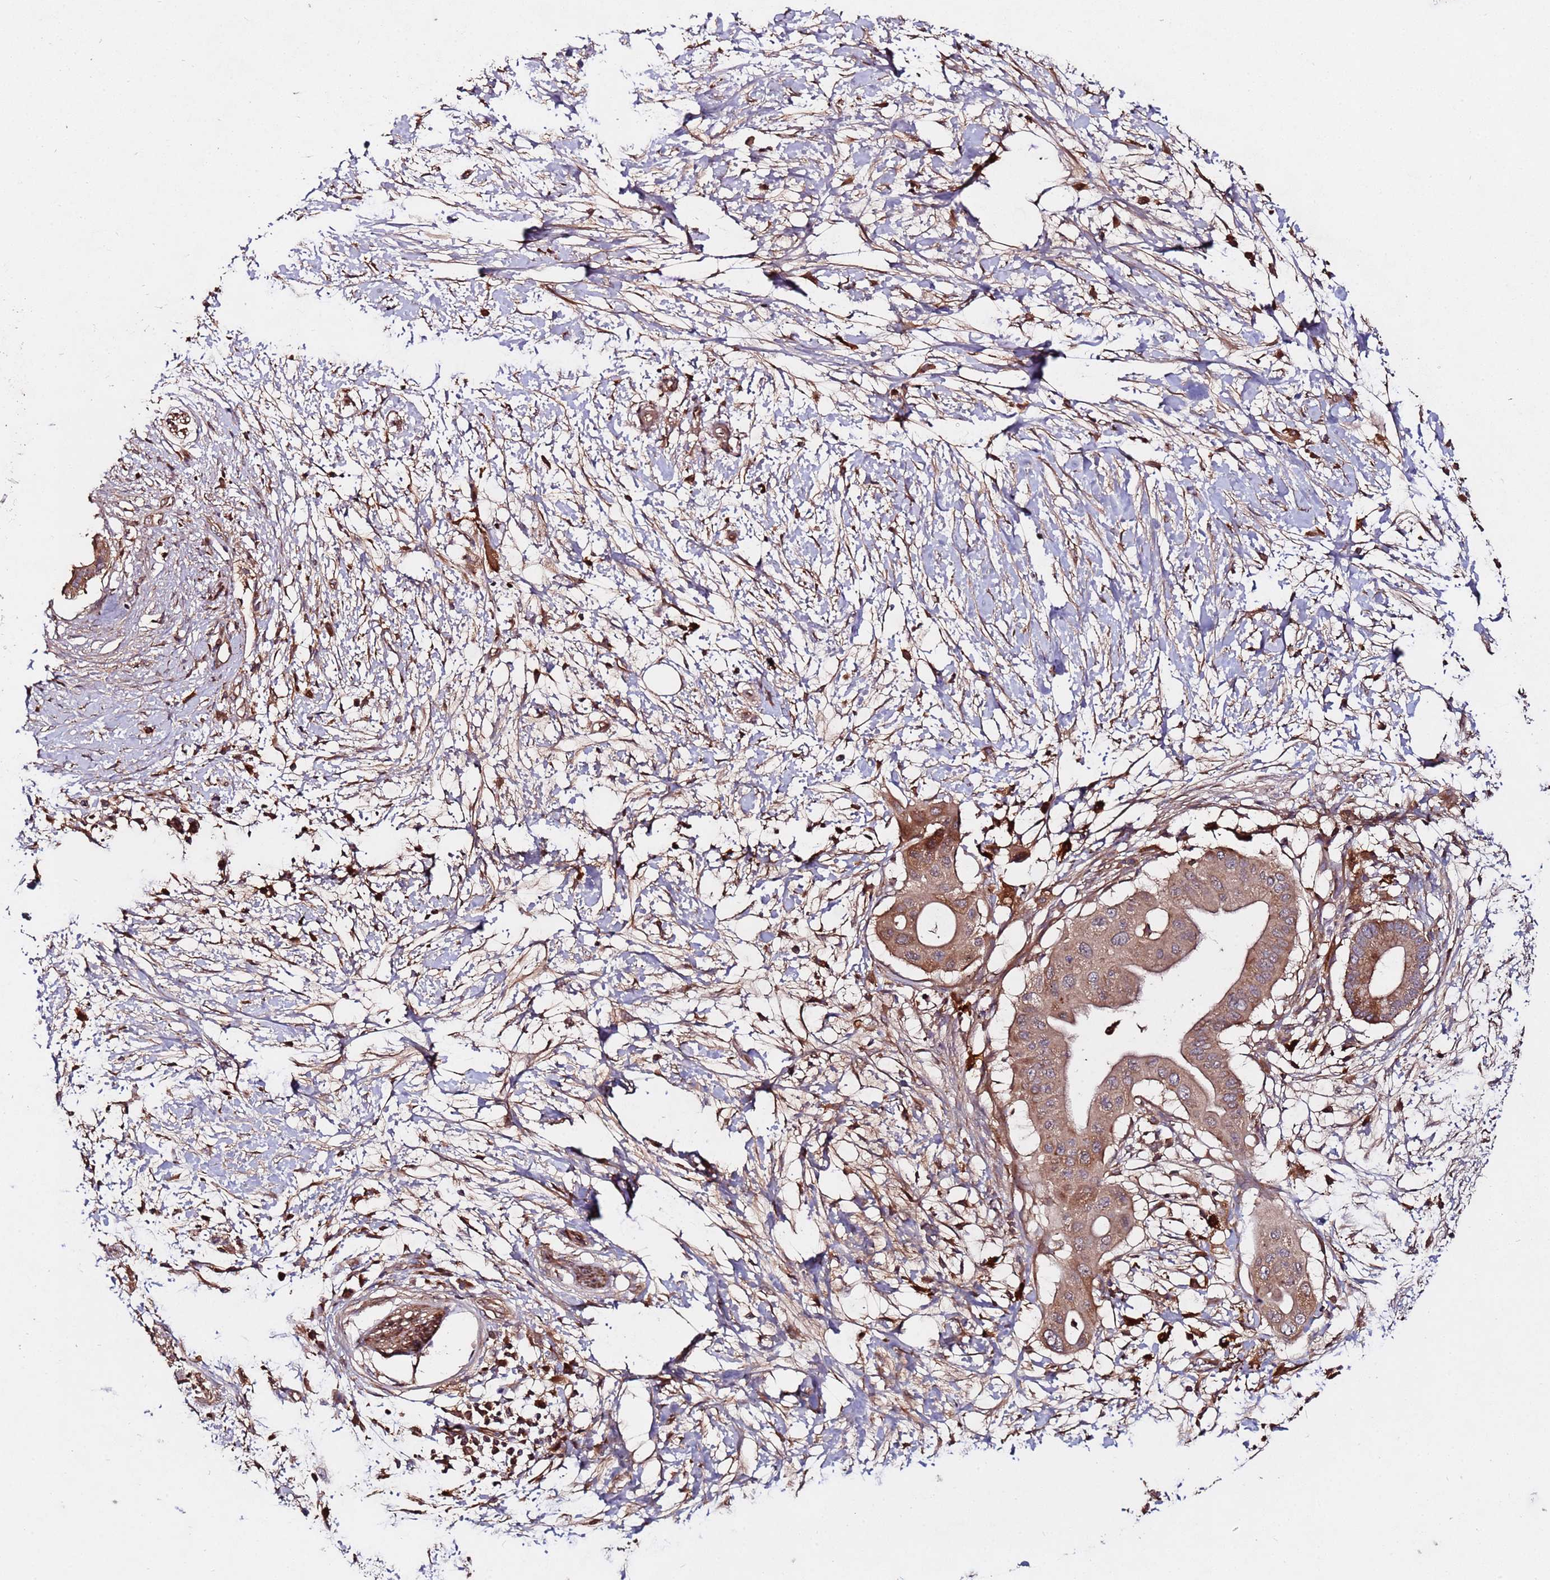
{"staining": {"intensity": "moderate", "quantity": ">75%", "location": "cytoplasmic/membranous"}, "tissue": "pancreatic cancer", "cell_type": "Tumor cells", "image_type": "cancer", "snomed": [{"axis": "morphology", "description": "Adenocarcinoma, NOS"}, {"axis": "topography", "description": "Pancreas"}], "caption": "About >75% of tumor cells in human adenocarcinoma (pancreatic) exhibit moderate cytoplasmic/membranous protein positivity as visualized by brown immunohistochemical staining.", "gene": "RPS15A", "patient": {"sex": "male", "age": 68}}